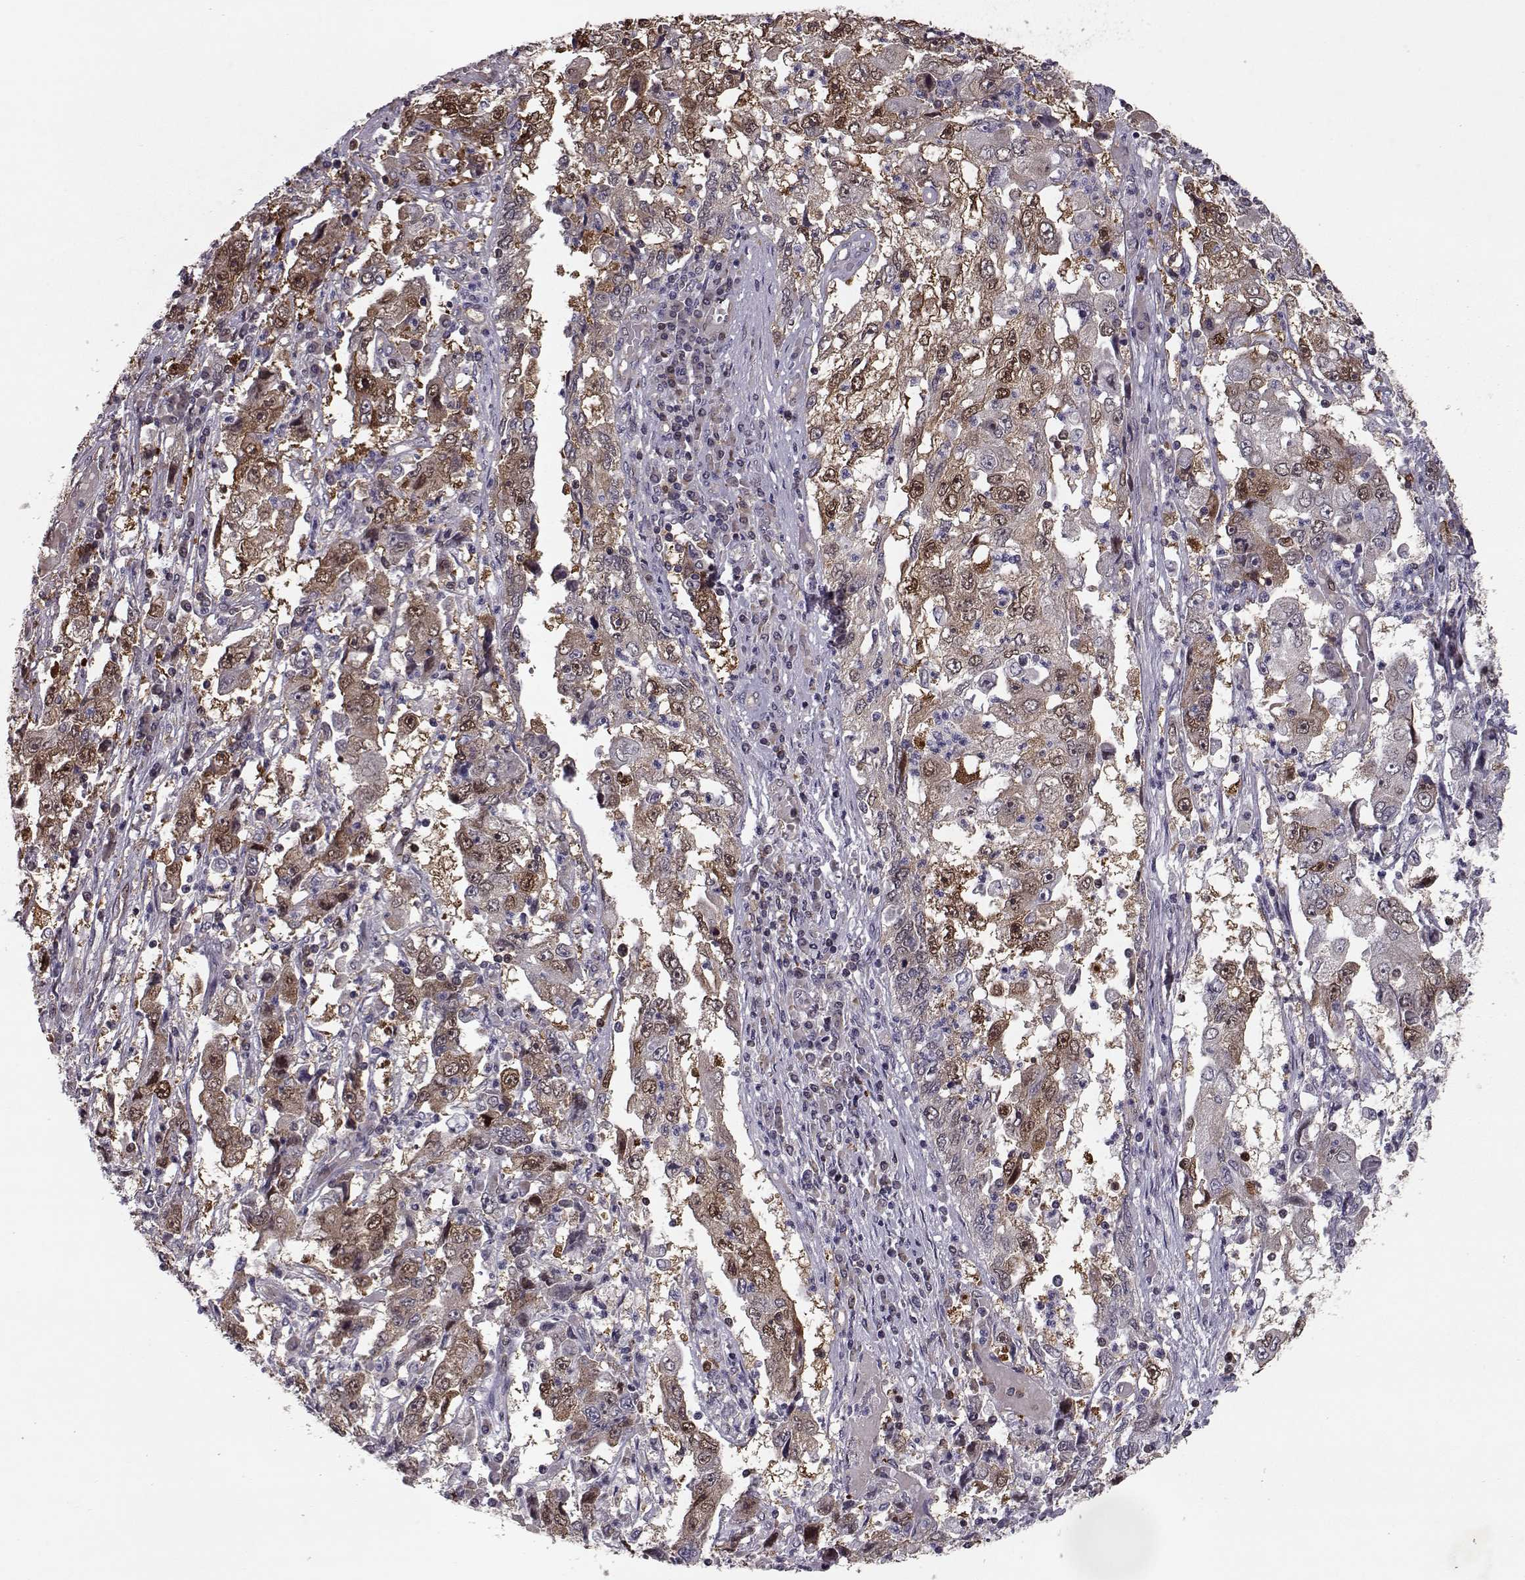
{"staining": {"intensity": "moderate", "quantity": ">75%", "location": "cytoplasmic/membranous"}, "tissue": "cervical cancer", "cell_type": "Tumor cells", "image_type": "cancer", "snomed": [{"axis": "morphology", "description": "Squamous cell carcinoma, NOS"}, {"axis": "topography", "description": "Cervix"}], "caption": "A photomicrograph showing moderate cytoplasmic/membranous positivity in about >75% of tumor cells in cervical cancer (squamous cell carcinoma), as visualized by brown immunohistochemical staining.", "gene": "RANBP1", "patient": {"sex": "female", "age": 36}}